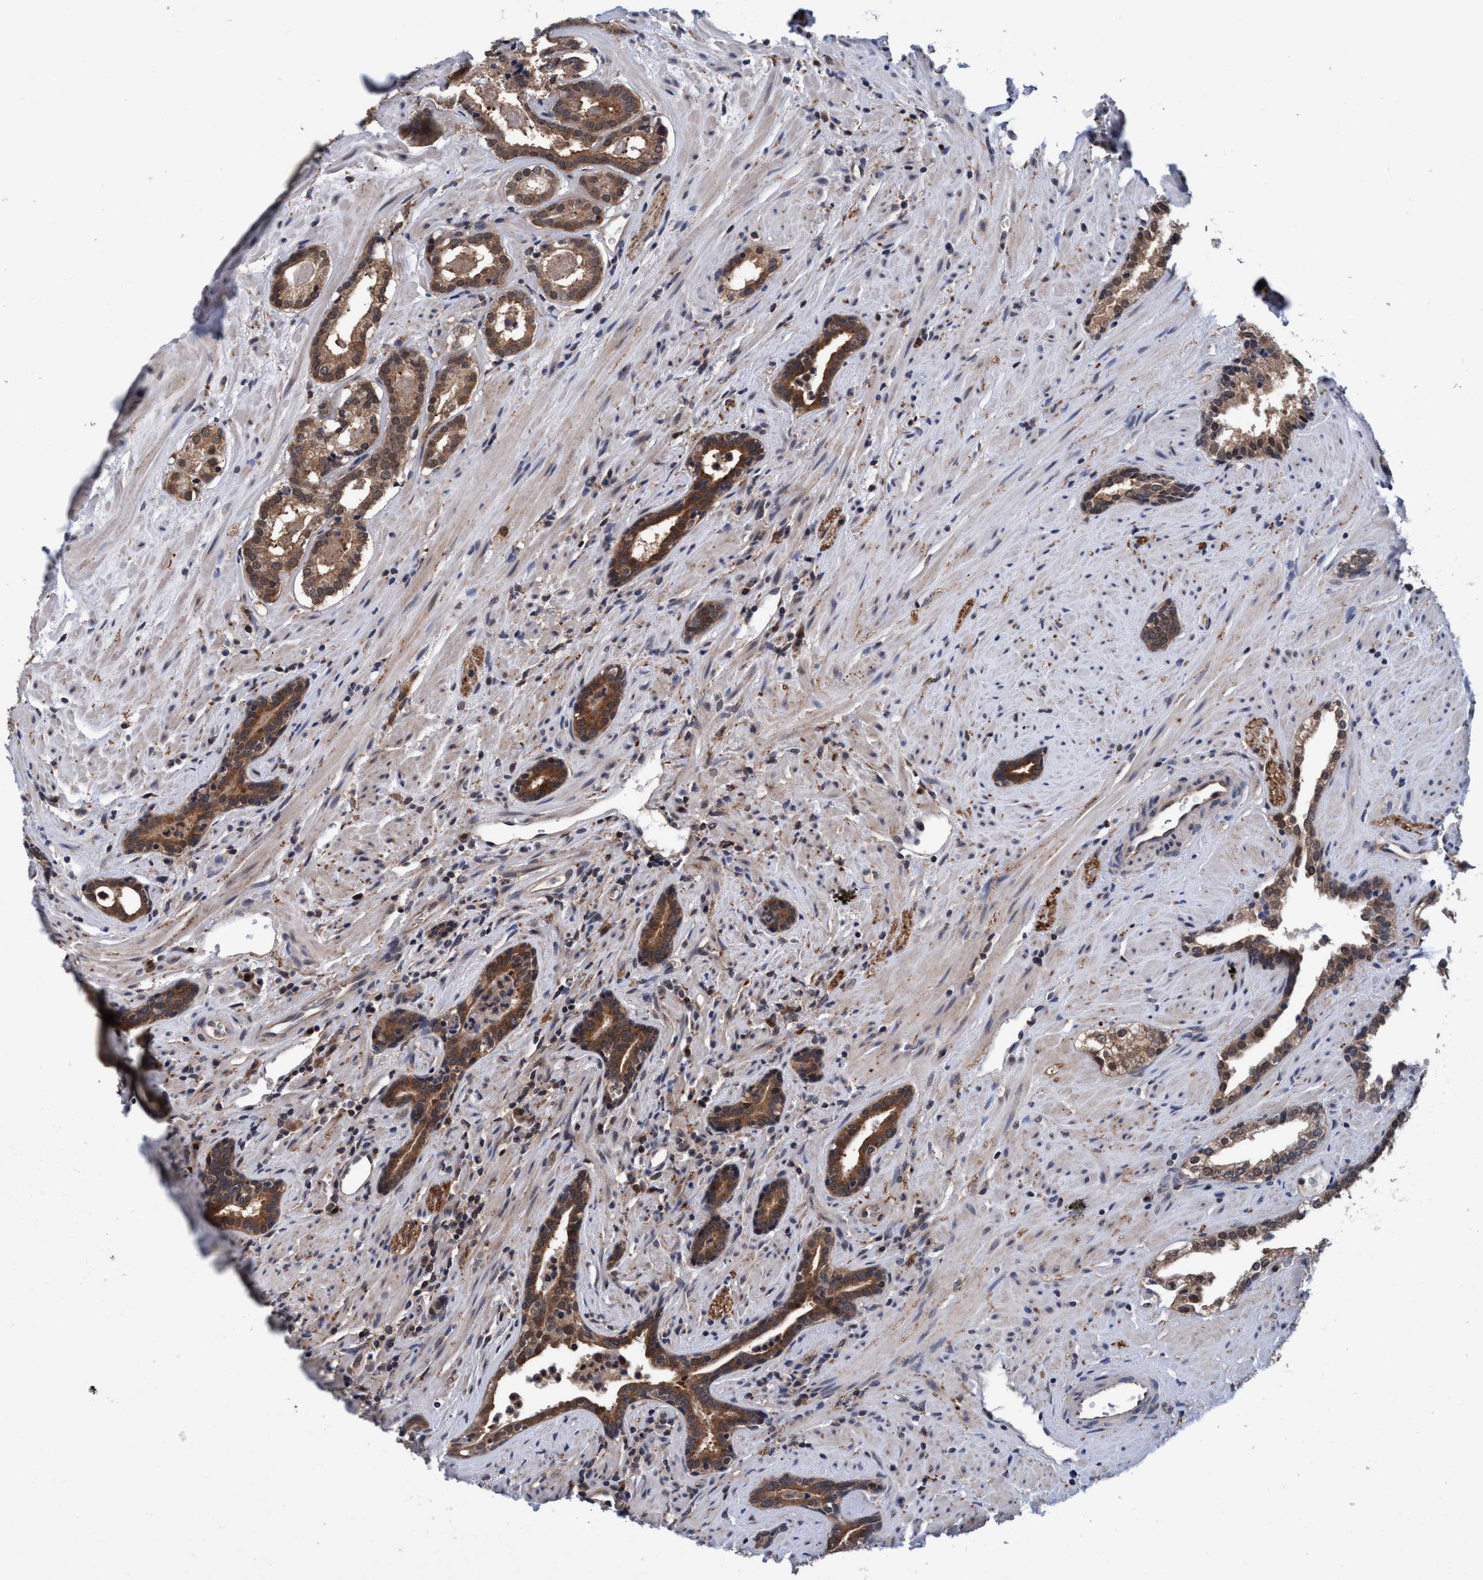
{"staining": {"intensity": "moderate", "quantity": ">75%", "location": "cytoplasmic/membranous"}, "tissue": "prostate cancer", "cell_type": "Tumor cells", "image_type": "cancer", "snomed": [{"axis": "morphology", "description": "Adenocarcinoma, High grade"}, {"axis": "topography", "description": "Prostate"}], "caption": "A high-resolution micrograph shows immunohistochemistry (IHC) staining of adenocarcinoma (high-grade) (prostate), which reveals moderate cytoplasmic/membranous expression in approximately >75% of tumor cells.", "gene": "PSMD12", "patient": {"sex": "male", "age": 71}}